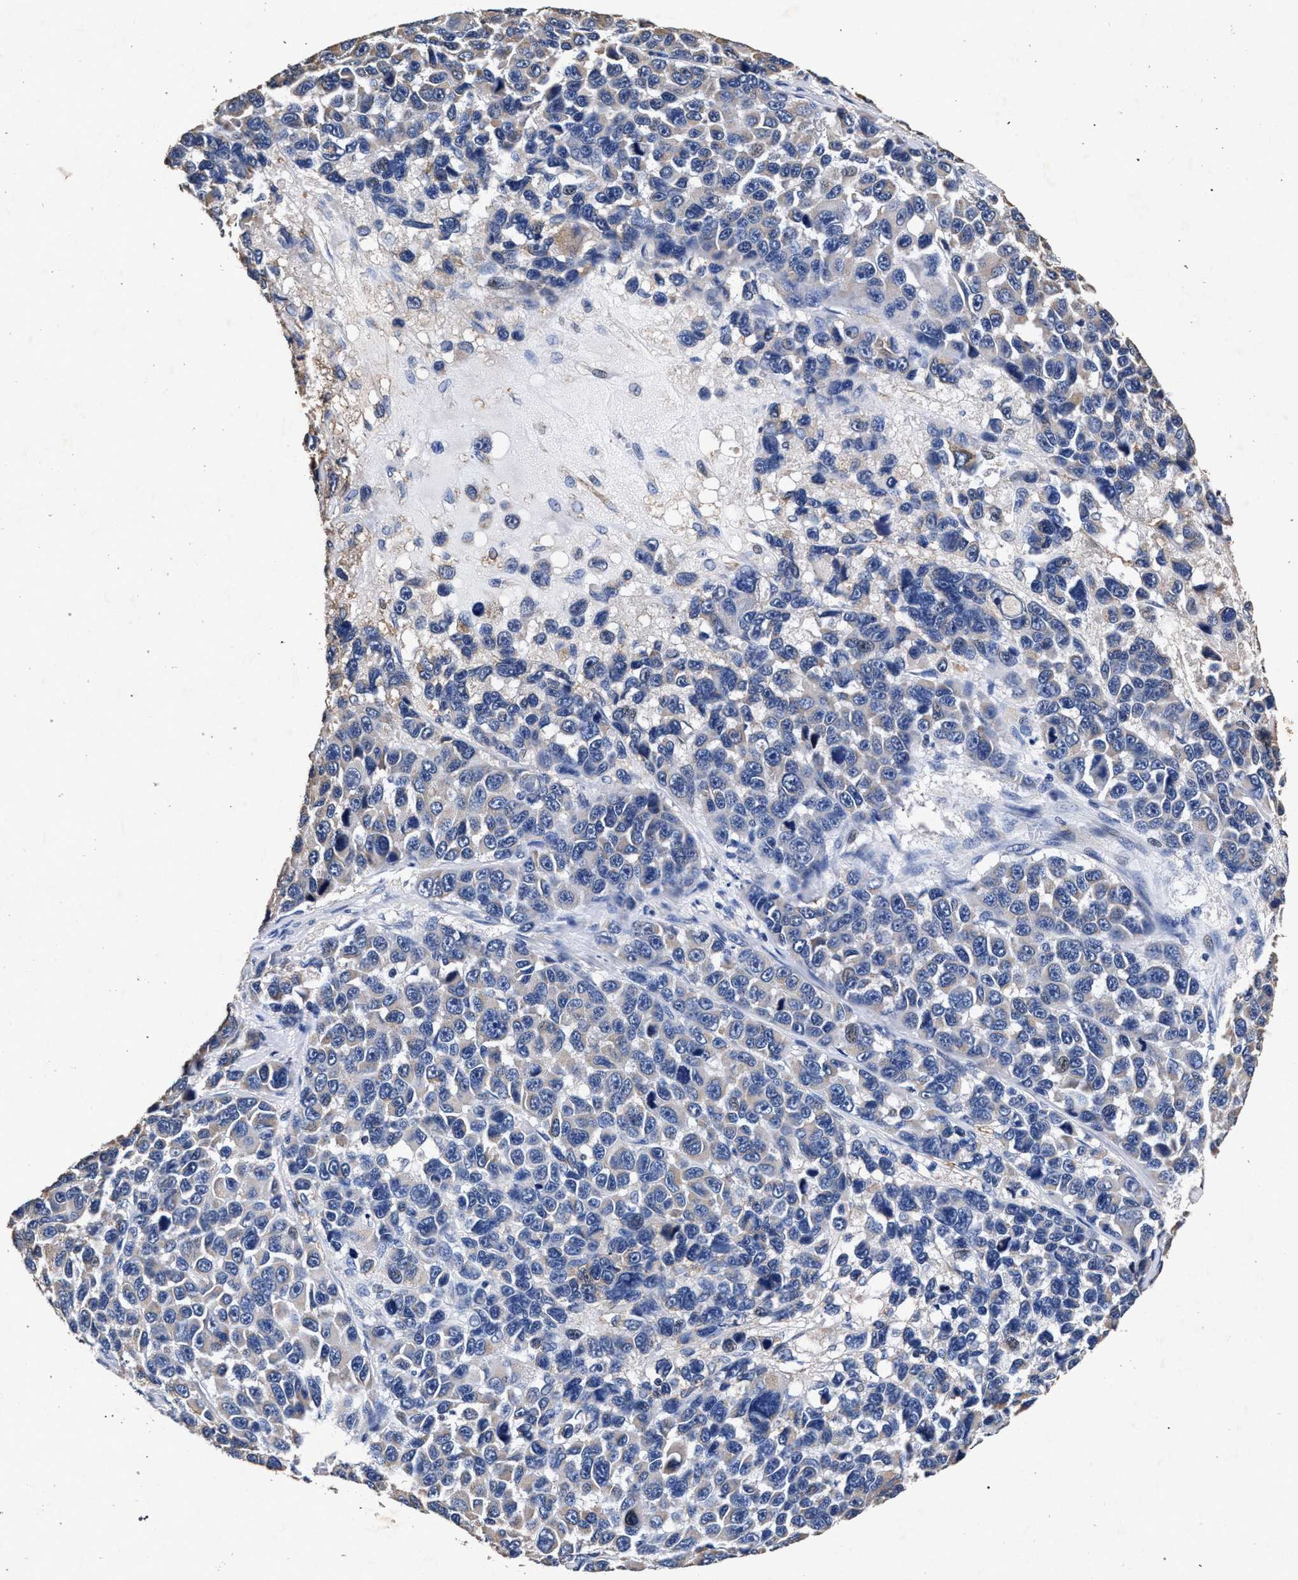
{"staining": {"intensity": "negative", "quantity": "none", "location": "none"}, "tissue": "melanoma", "cell_type": "Tumor cells", "image_type": "cancer", "snomed": [{"axis": "morphology", "description": "Malignant melanoma, NOS"}, {"axis": "topography", "description": "Skin"}], "caption": "Immunohistochemical staining of human malignant melanoma reveals no significant staining in tumor cells.", "gene": "ATP1A2", "patient": {"sex": "male", "age": 53}}